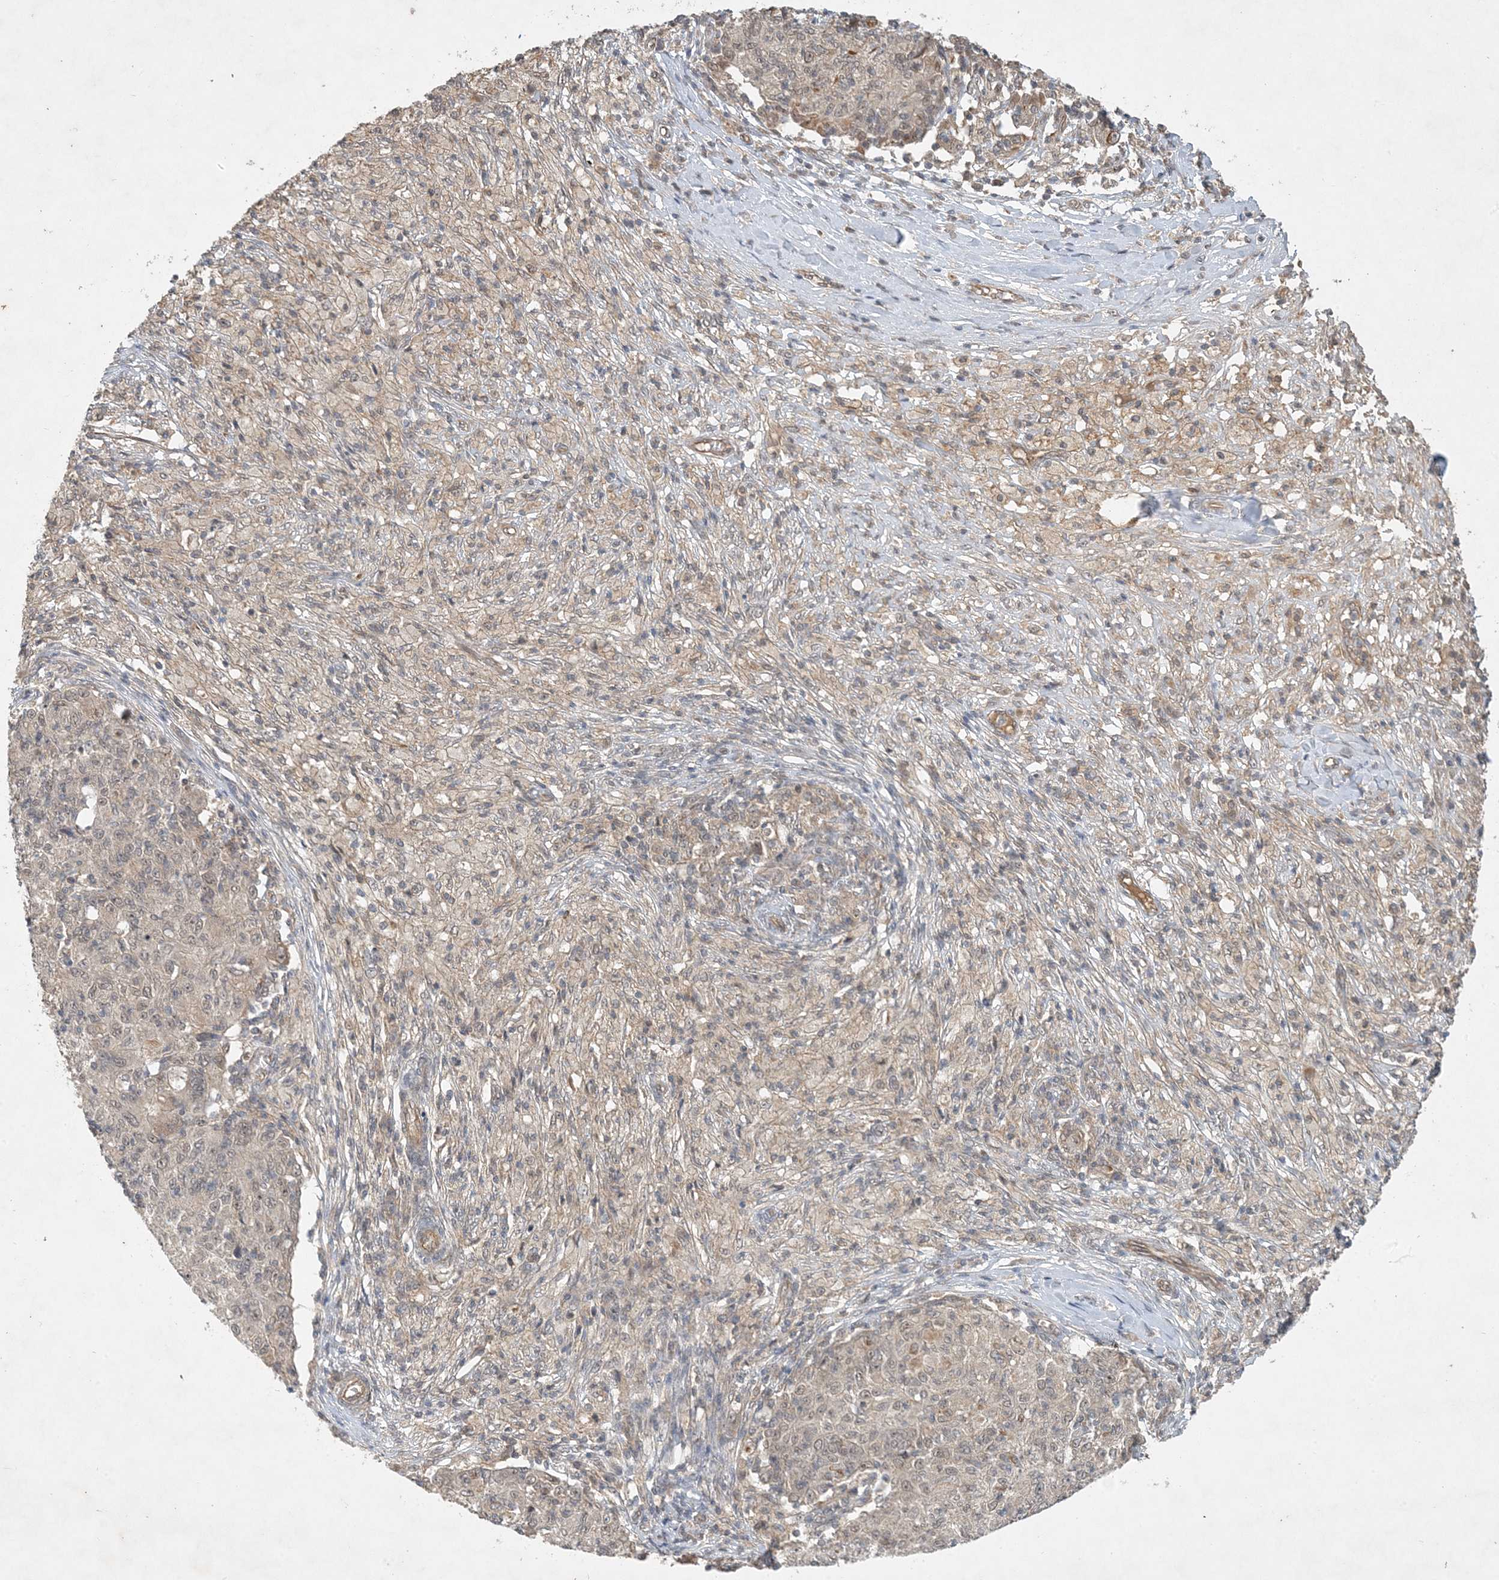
{"staining": {"intensity": "negative", "quantity": "none", "location": "none"}, "tissue": "ovarian cancer", "cell_type": "Tumor cells", "image_type": "cancer", "snomed": [{"axis": "morphology", "description": "Carcinoma, endometroid"}, {"axis": "topography", "description": "Ovary"}], "caption": "Tumor cells are negative for protein expression in human ovarian cancer (endometroid carcinoma). (DAB IHC visualized using brightfield microscopy, high magnification).", "gene": "ZCCHC4", "patient": {"sex": "female", "age": 42}}